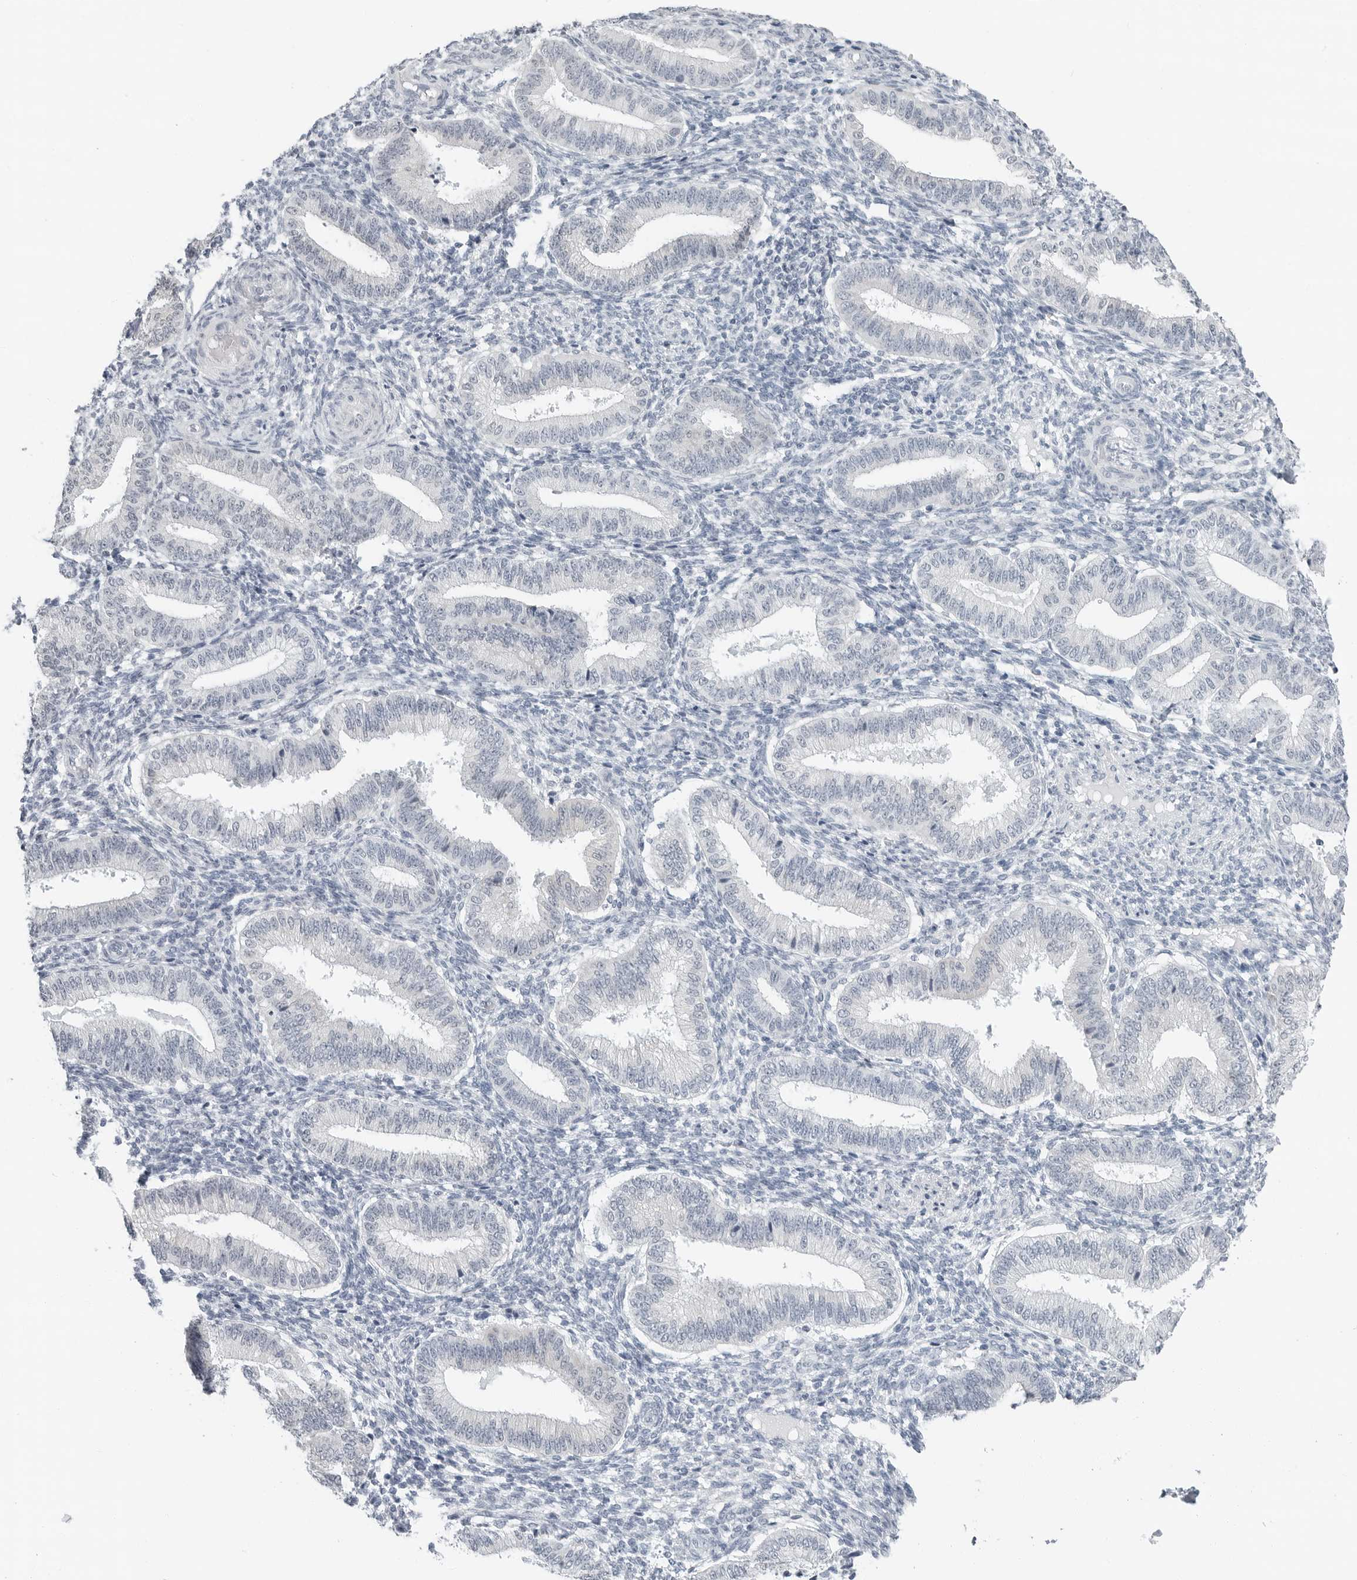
{"staining": {"intensity": "negative", "quantity": "none", "location": "none"}, "tissue": "endometrium", "cell_type": "Cells in endometrial stroma", "image_type": "normal", "snomed": [{"axis": "morphology", "description": "Normal tissue, NOS"}, {"axis": "topography", "description": "Endometrium"}], "caption": "There is no significant positivity in cells in endometrial stroma of endometrium. (DAB (3,3'-diaminobenzidine) immunohistochemistry visualized using brightfield microscopy, high magnification).", "gene": "XIRP1", "patient": {"sex": "female", "age": 39}}